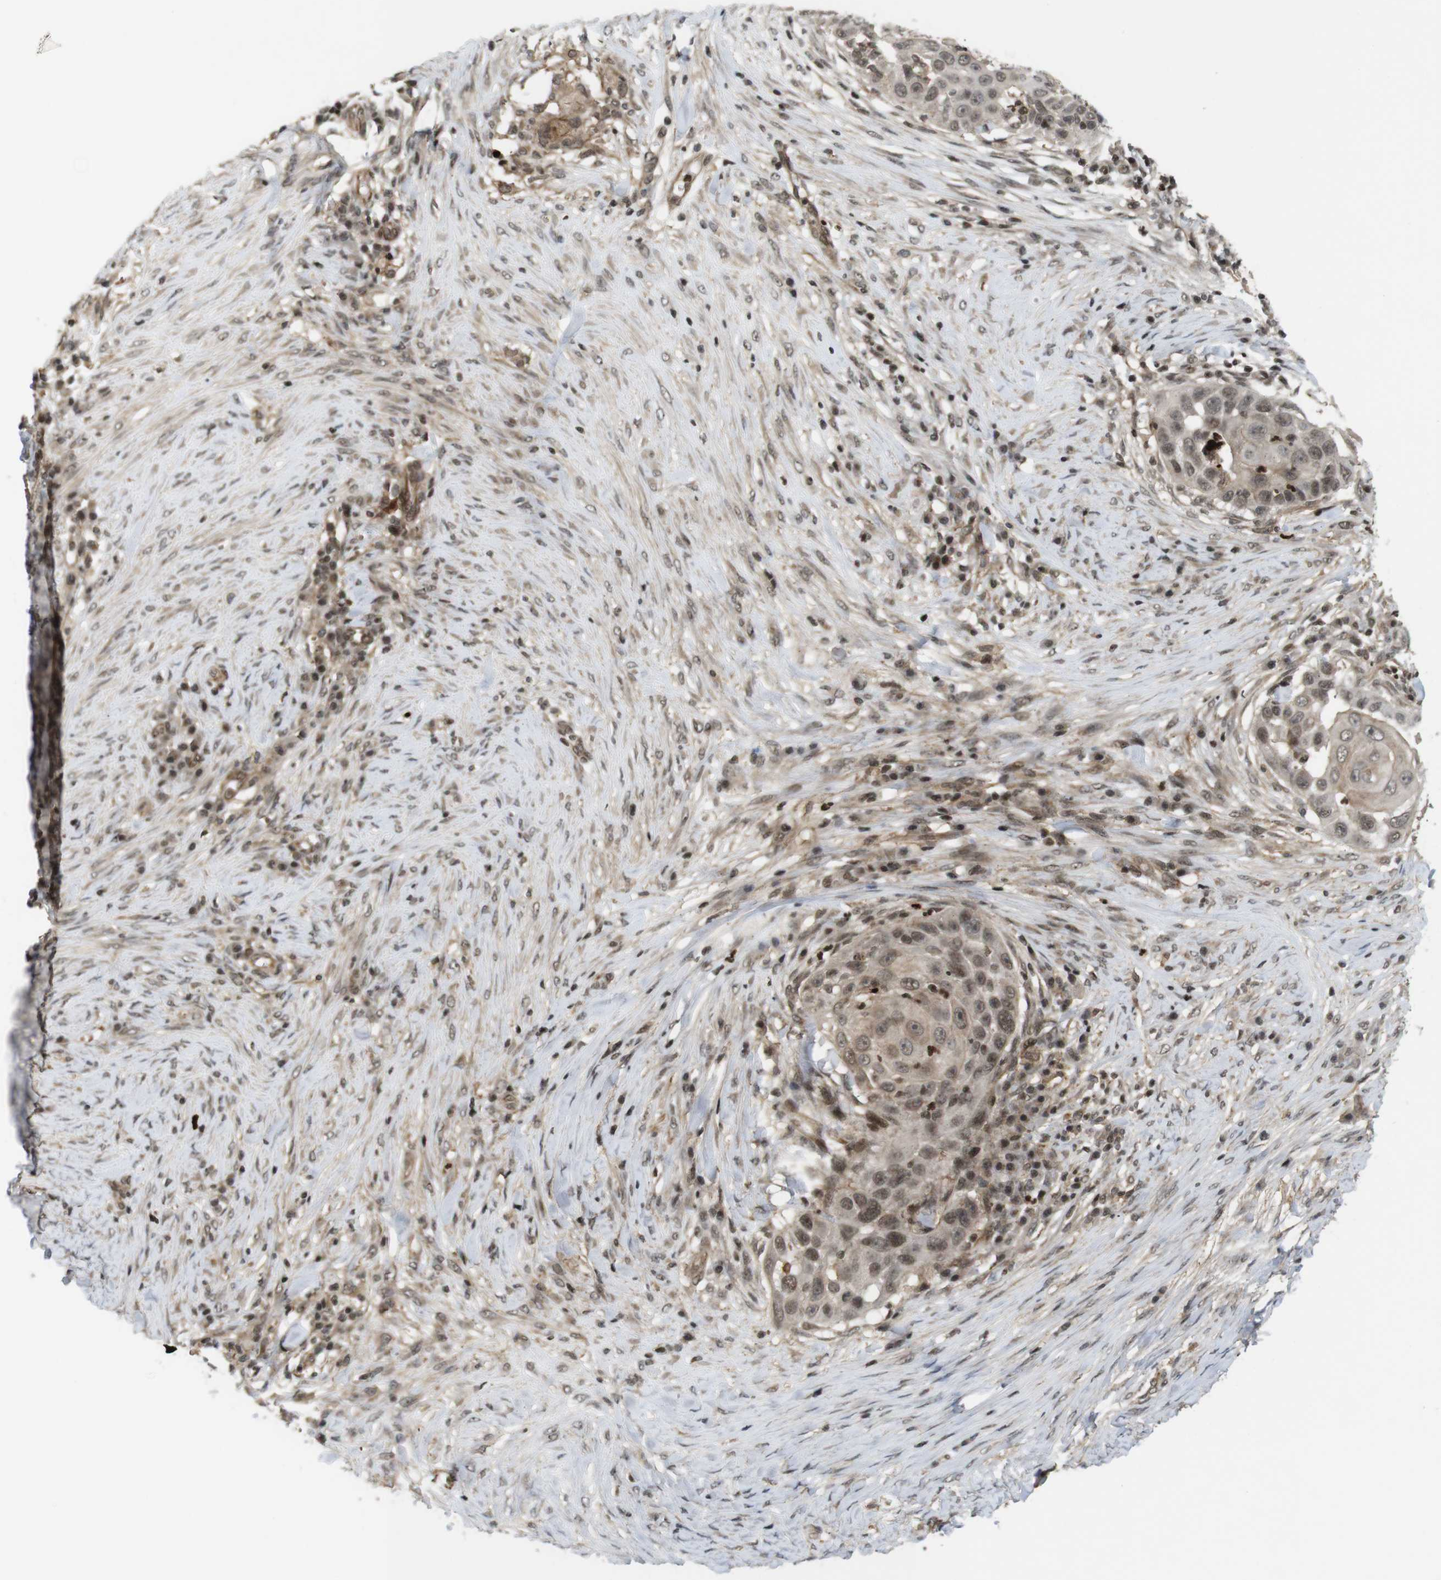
{"staining": {"intensity": "moderate", "quantity": ">75%", "location": "cytoplasmic/membranous,nuclear"}, "tissue": "skin cancer", "cell_type": "Tumor cells", "image_type": "cancer", "snomed": [{"axis": "morphology", "description": "Squamous cell carcinoma, NOS"}, {"axis": "topography", "description": "Skin"}], "caption": "Skin cancer stained with a protein marker demonstrates moderate staining in tumor cells.", "gene": "SP2", "patient": {"sex": "female", "age": 44}}